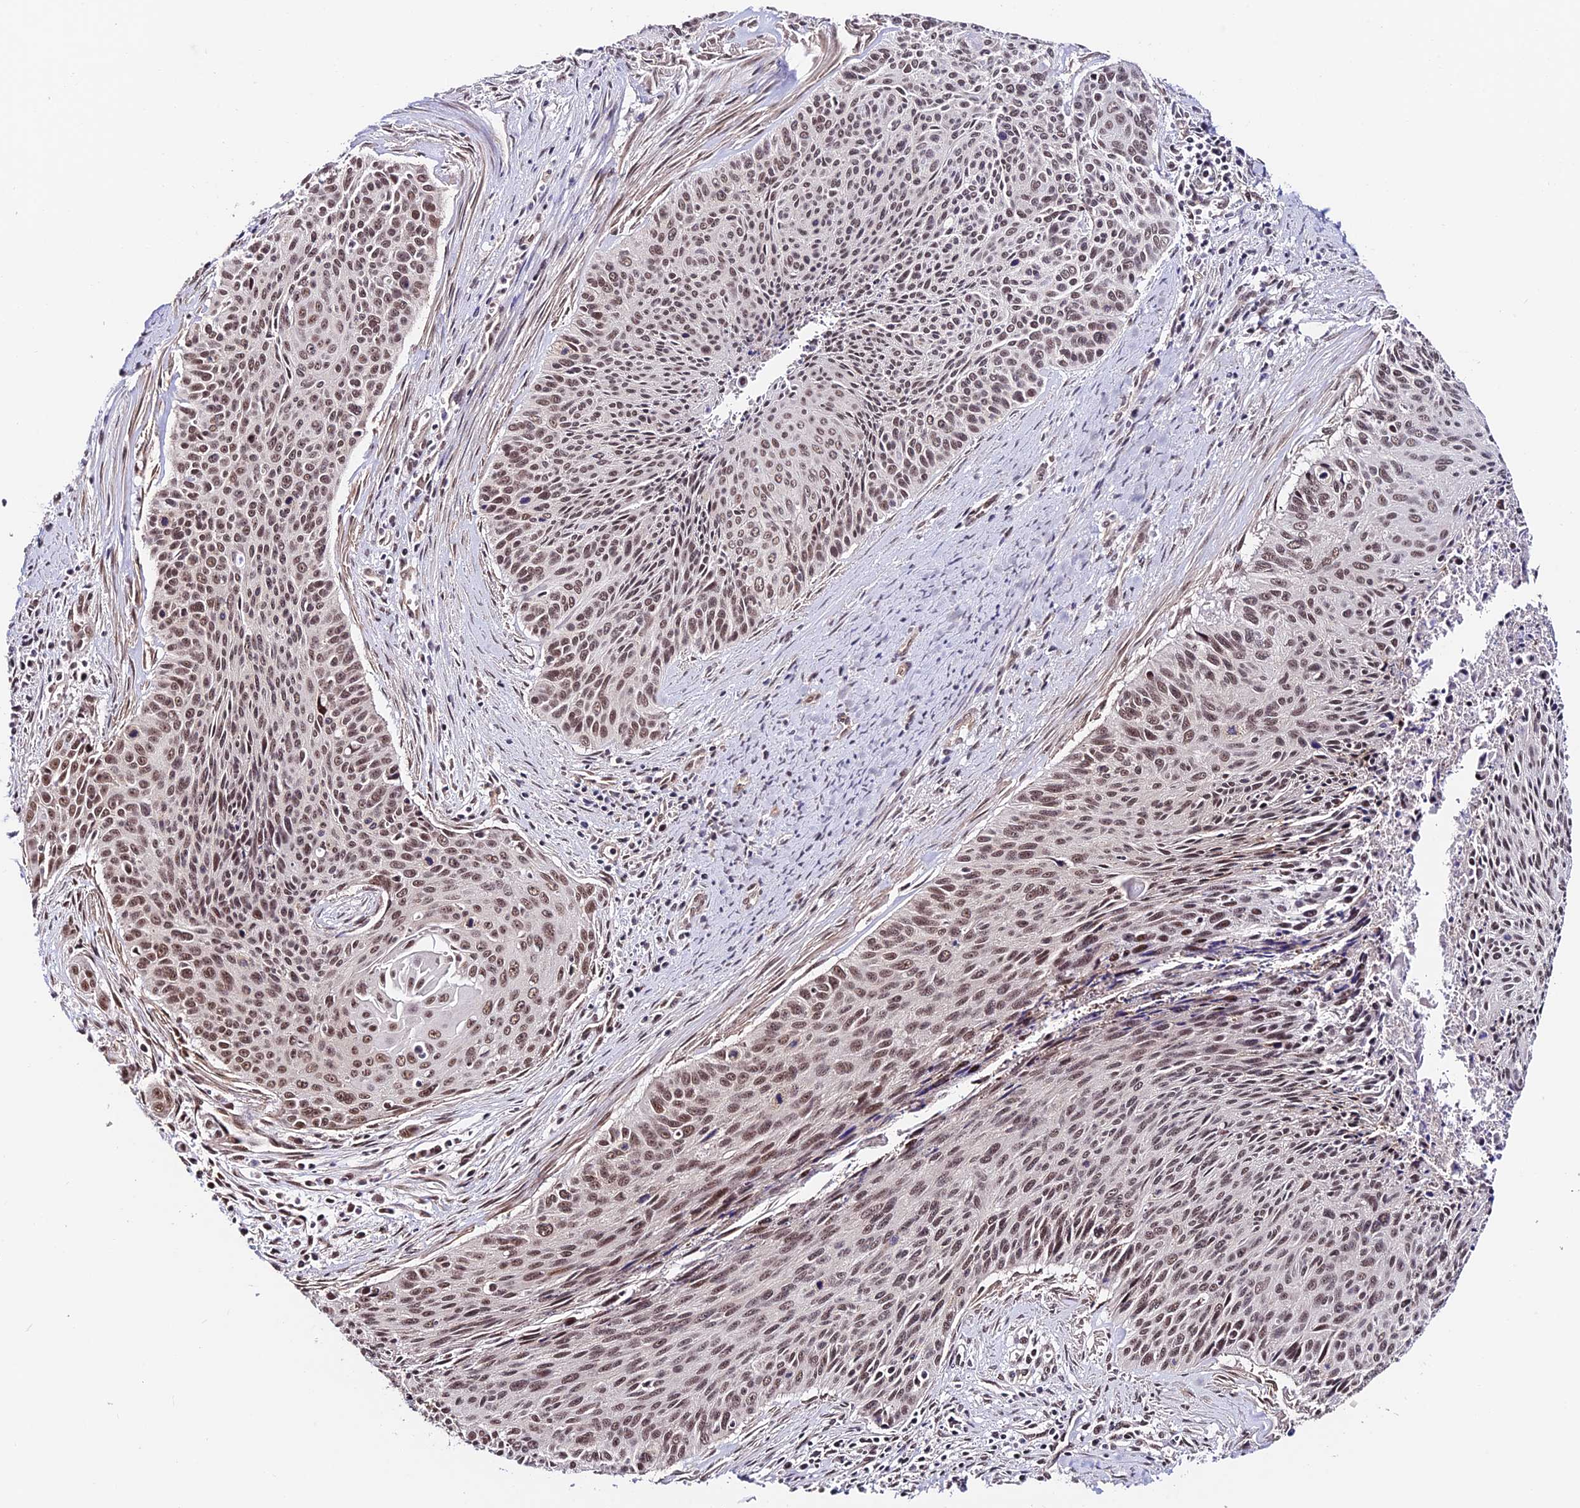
{"staining": {"intensity": "moderate", "quantity": ">75%", "location": "nuclear"}, "tissue": "cervical cancer", "cell_type": "Tumor cells", "image_type": "cancer", "snomed": [{"axis": "morphology", "description": "Squamous cell carcinoma, NOS"}, {"axis": "topography", "description": "Cervix"}], "caption": "Human cervical cancer (squamous cell carcinoma) stained with a brown dye displays moderate nuclear positive staining in approximately >75% of tumor cells.", "gene": "RBM42", "patient": {"sex": "female", "age": 55}}